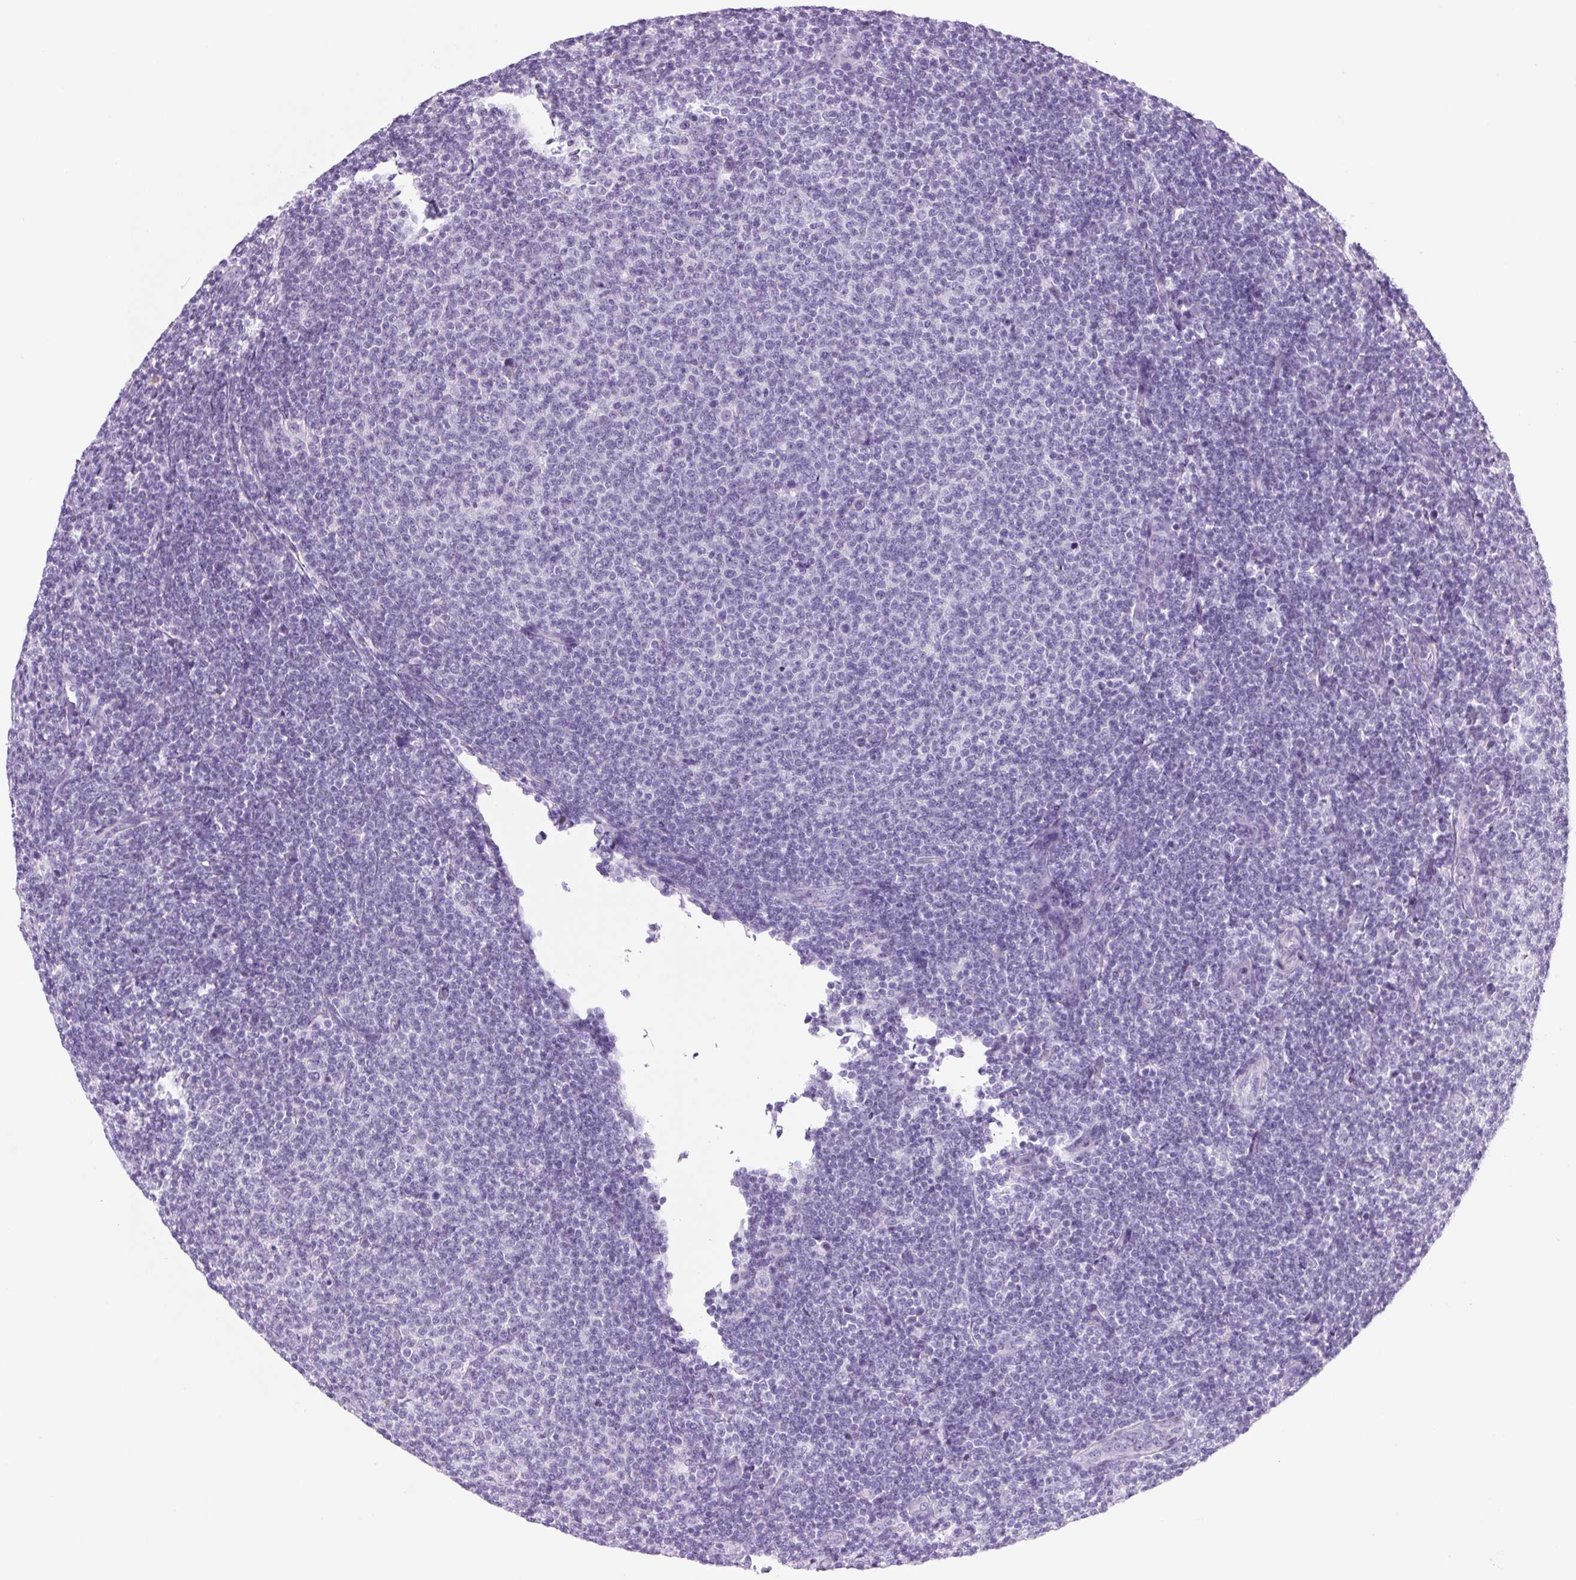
{"staining": {"intensity": "negative", "quantity": "none", "location": "none"}, "tissue": "lymphoma", "cell_type": "Tumor cells", "image_type": "cancer", "snomed": [{"axis": "morphology", "description": "Malignant lymphoma, non-Hodgkin's type, Low grade"}, {"axis": "topography", "description": "Lymph node"}], "caption": "IHC histopathology image of lymphoma stained for a protein (brown), which demonstrates no staining in tumor cells.", "gene": "PRRT1", "patient": {"sex": "male", "age": 66}}